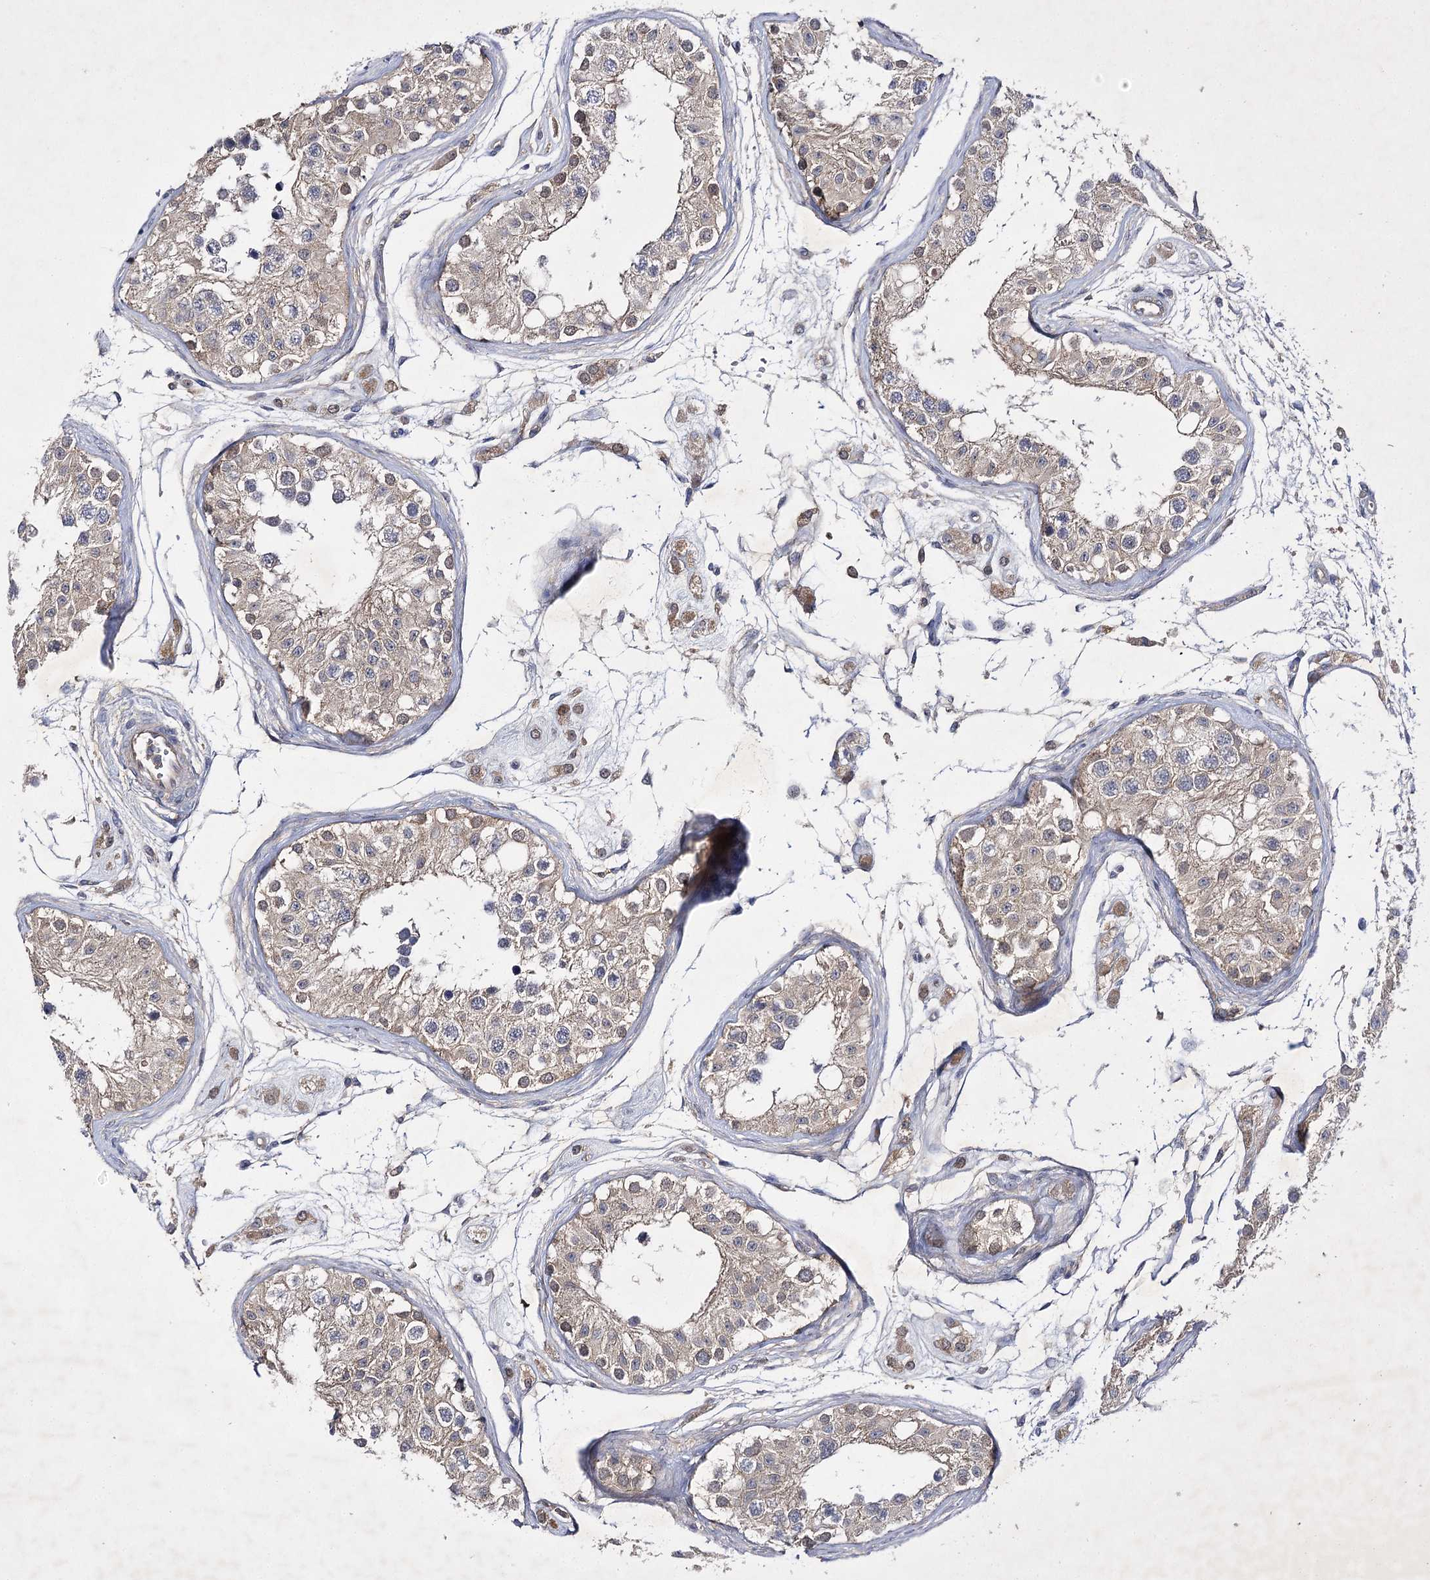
{"staining": {"intensity": "moderate", "quantity": "25%-75%", "location": "cytoplasmic/membranous"}, "tissue": "testis", "cell_type": "Cells in seminiferous ducts", "image_type": "normal", "snomed": [{"axis": "morphology", "description": "Normal tissue, NOS"}, {"axis": "morphology", "description": "Adenocarcinoma, metastatic, NOS"}, {"axis": "topography", "description": "Testis"}], "caption": "Moderate cytoplasmic/membranous expression is appreciated in approximately 25%-75% of cells in seminiferous ducts in benign testis. The staining was performed using DAB (3,3'-diaminobenzidine), with brown indicating positive protein expression. Nuclei are stained blue with hematoxylin.", "gene": "BCR", "patient": {"sex": "male", "age": 26}}